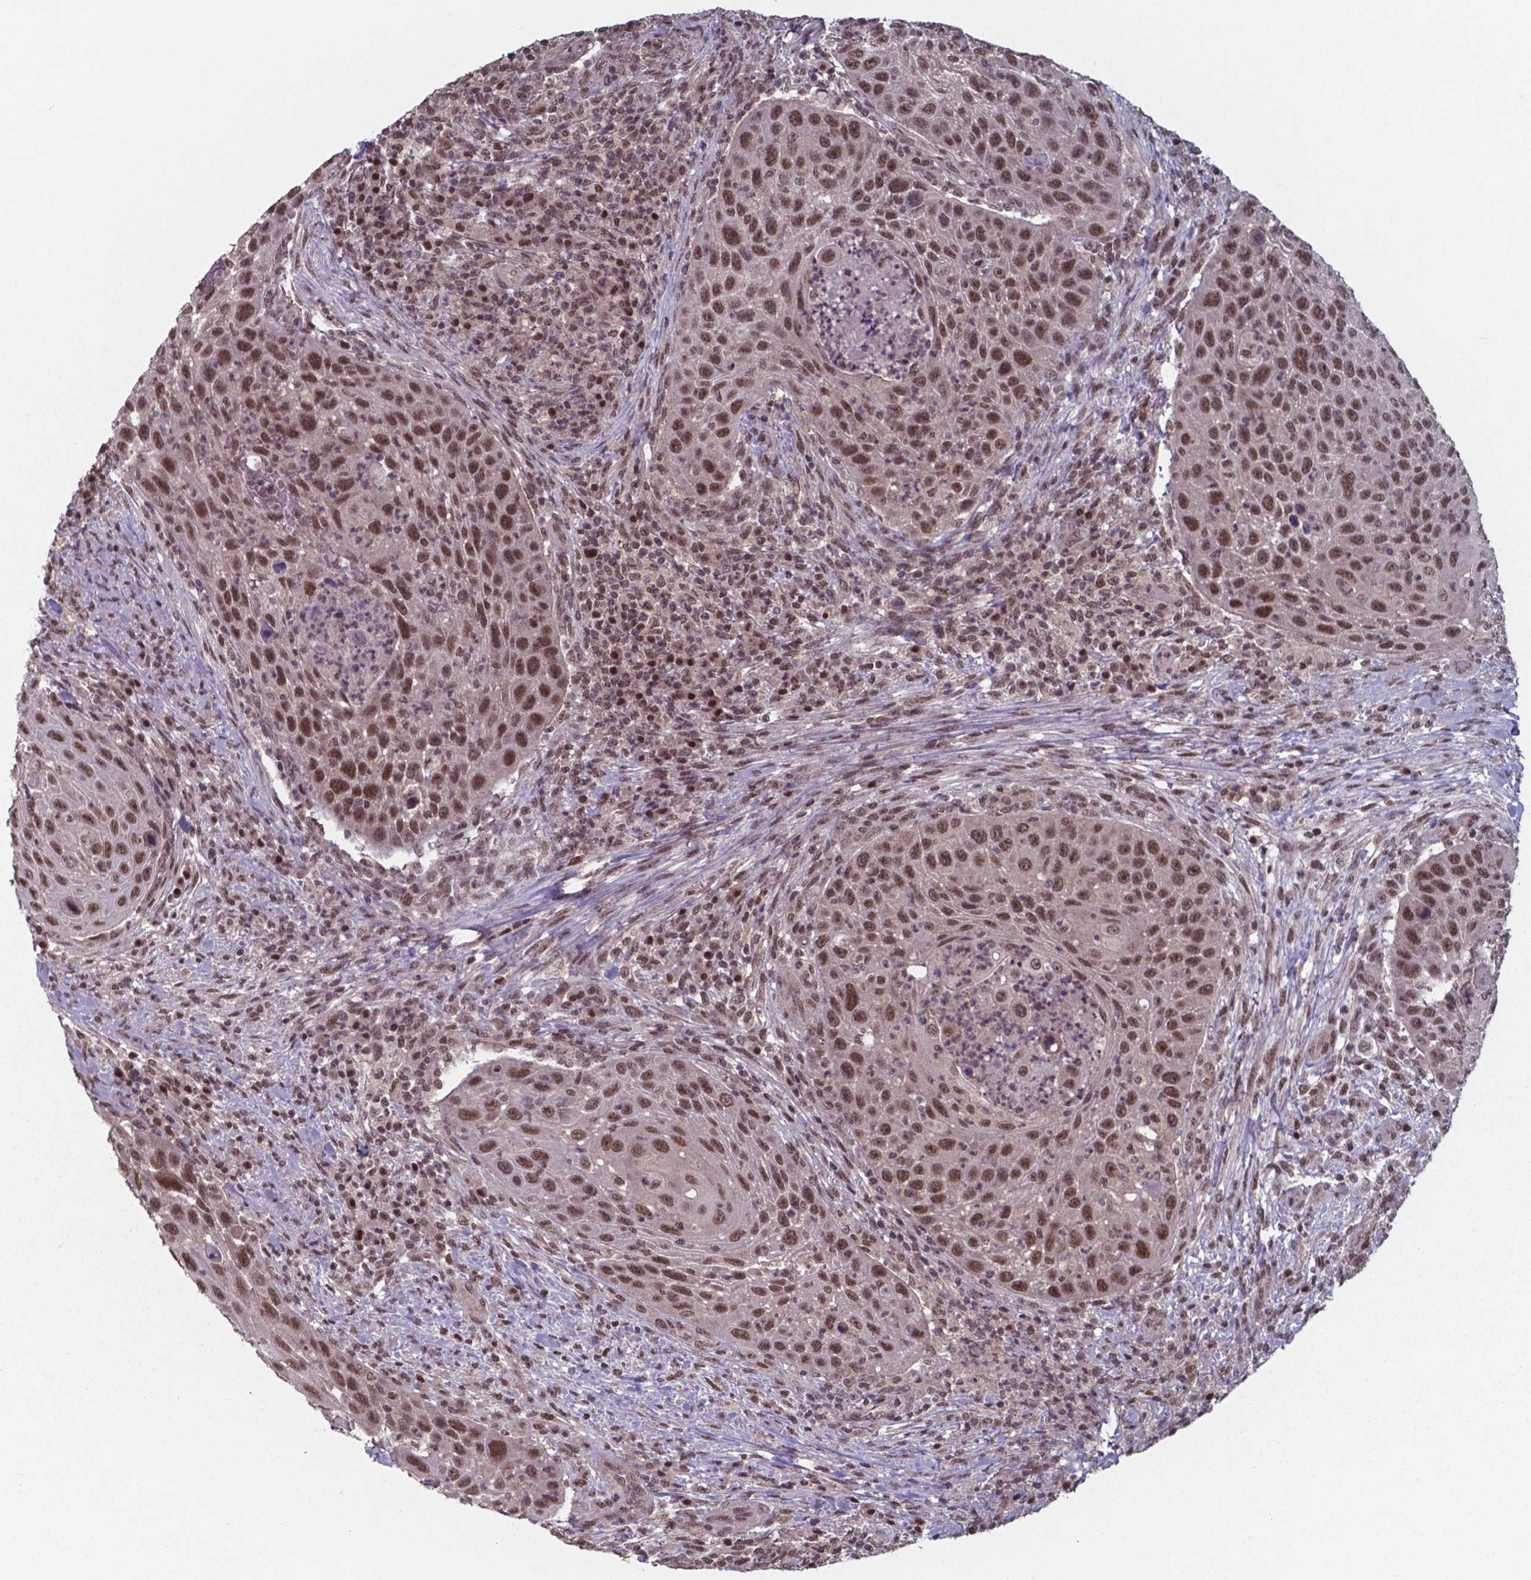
{"staining": {"intensity": "strong", "quantity": ">75%", "location": "nuclear"}, "tissue": "head and neck cancer", "cell_type": "Tumor cells", "image_type": "cancer", "snomed": [{"axis": "morphology", "description": "Squamous cell carcinoma, NOS"}, {"axis": "topography", "description": "Head-Neck"}], "caption": "Immunohistochemical staining of human squamous cell carcinoma (head and neck) exhibits high levels of strong nuclear protein expression in about >75% of tumor cells.", "gene": "UBA1", "patient": {"sex": "male", "age": 69}}